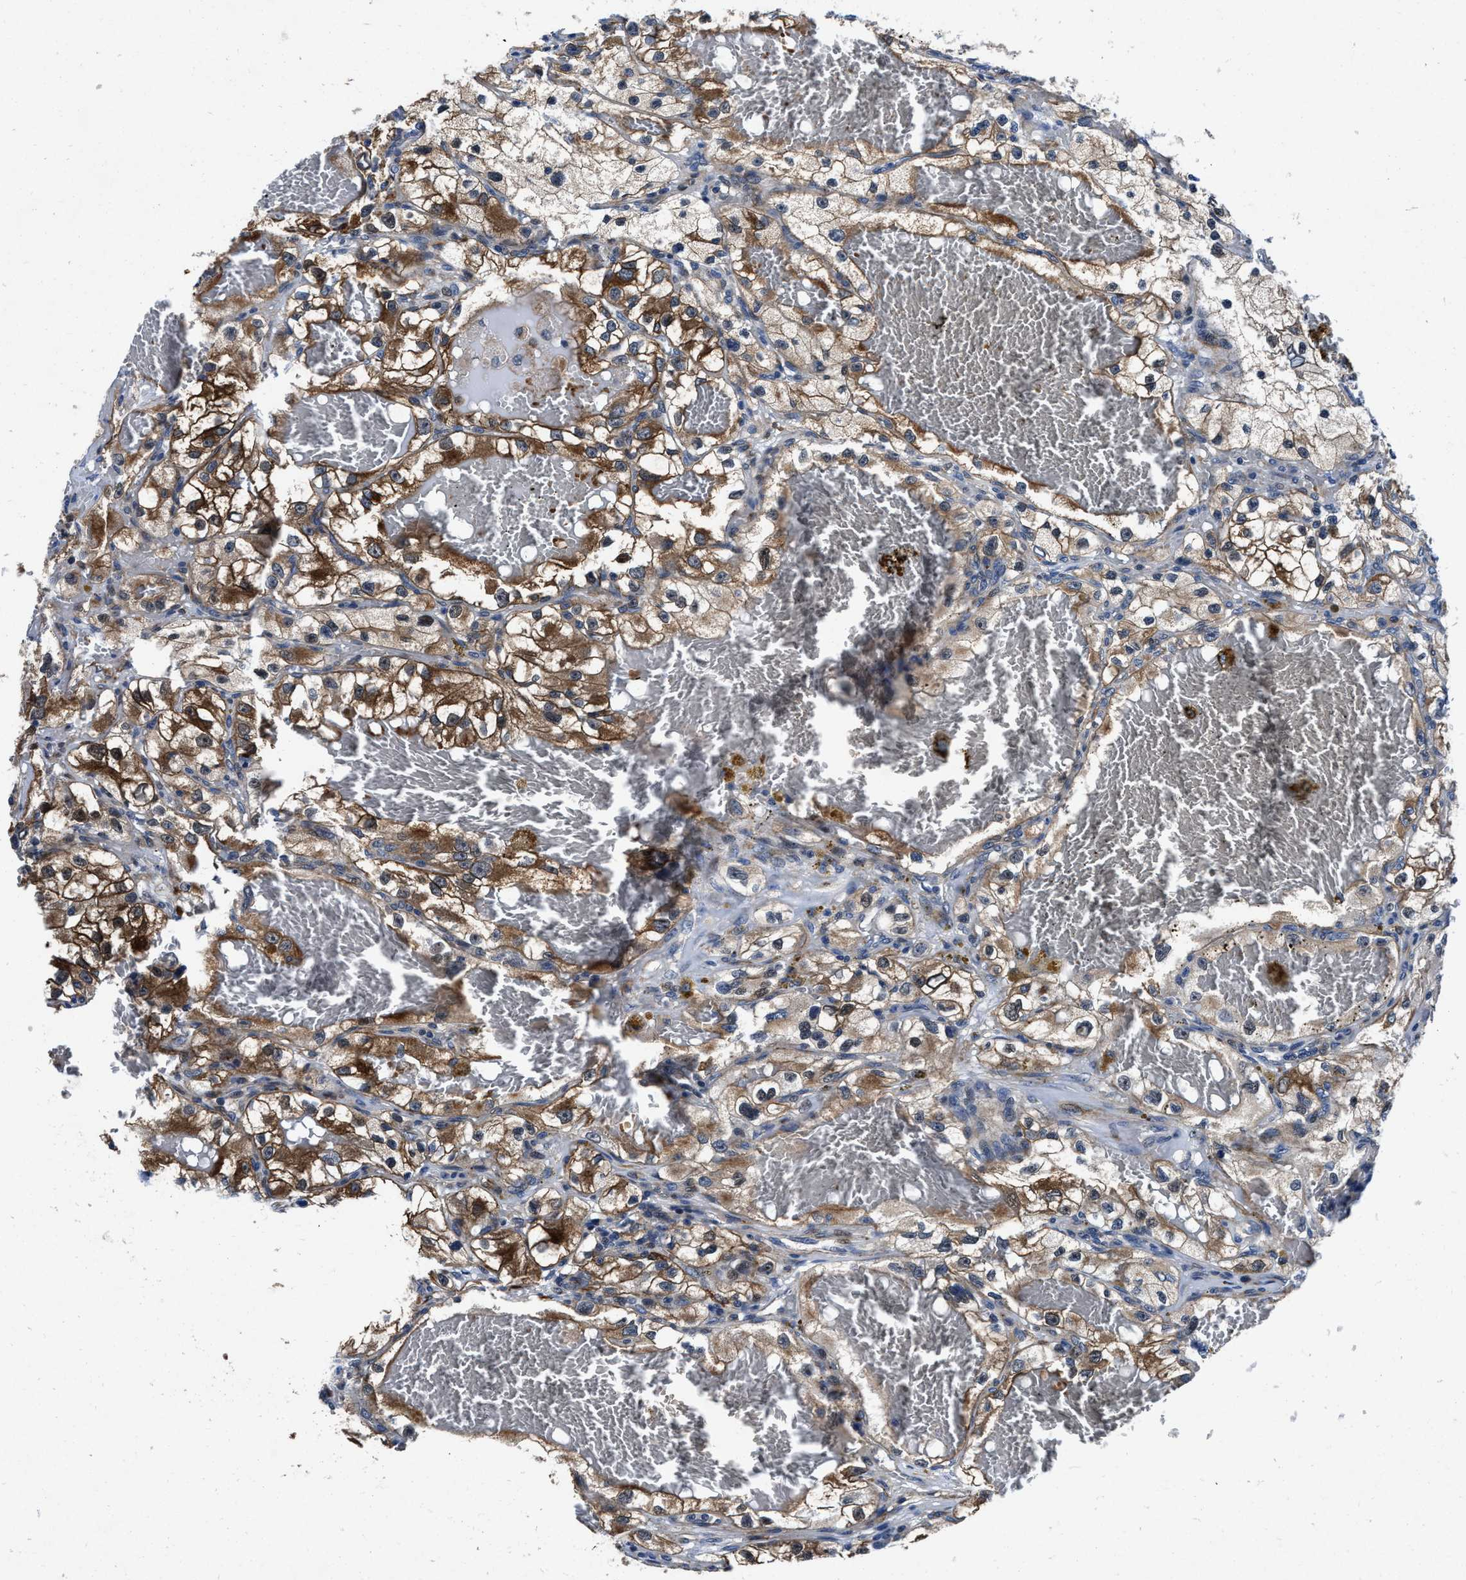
{"staining": {"intensity": "moderate", "quantity": "25%-75%", "location": "cytoplasmic/membranous"}, "tissue": "renal cancer", "cell_type": "Tumor cells", "image_type": "cancer", "snomed": [{"axis": "morphology", "description": "Adenocarcinoma, NOS"}, {"axis": "topography", "description": "Kidney"}], "caption": "This photomicrograph demonstrates renal cancer (adenocarcinoma) stained with immunohistochemistry to label a protein in brown. The cytoplasmic/membranous of tumor cells show moderate positivity for the protein. Nuclei are counter-stained blue.", "gene": "C2orf66", "patient": {"sex": "female", "age": 57}}